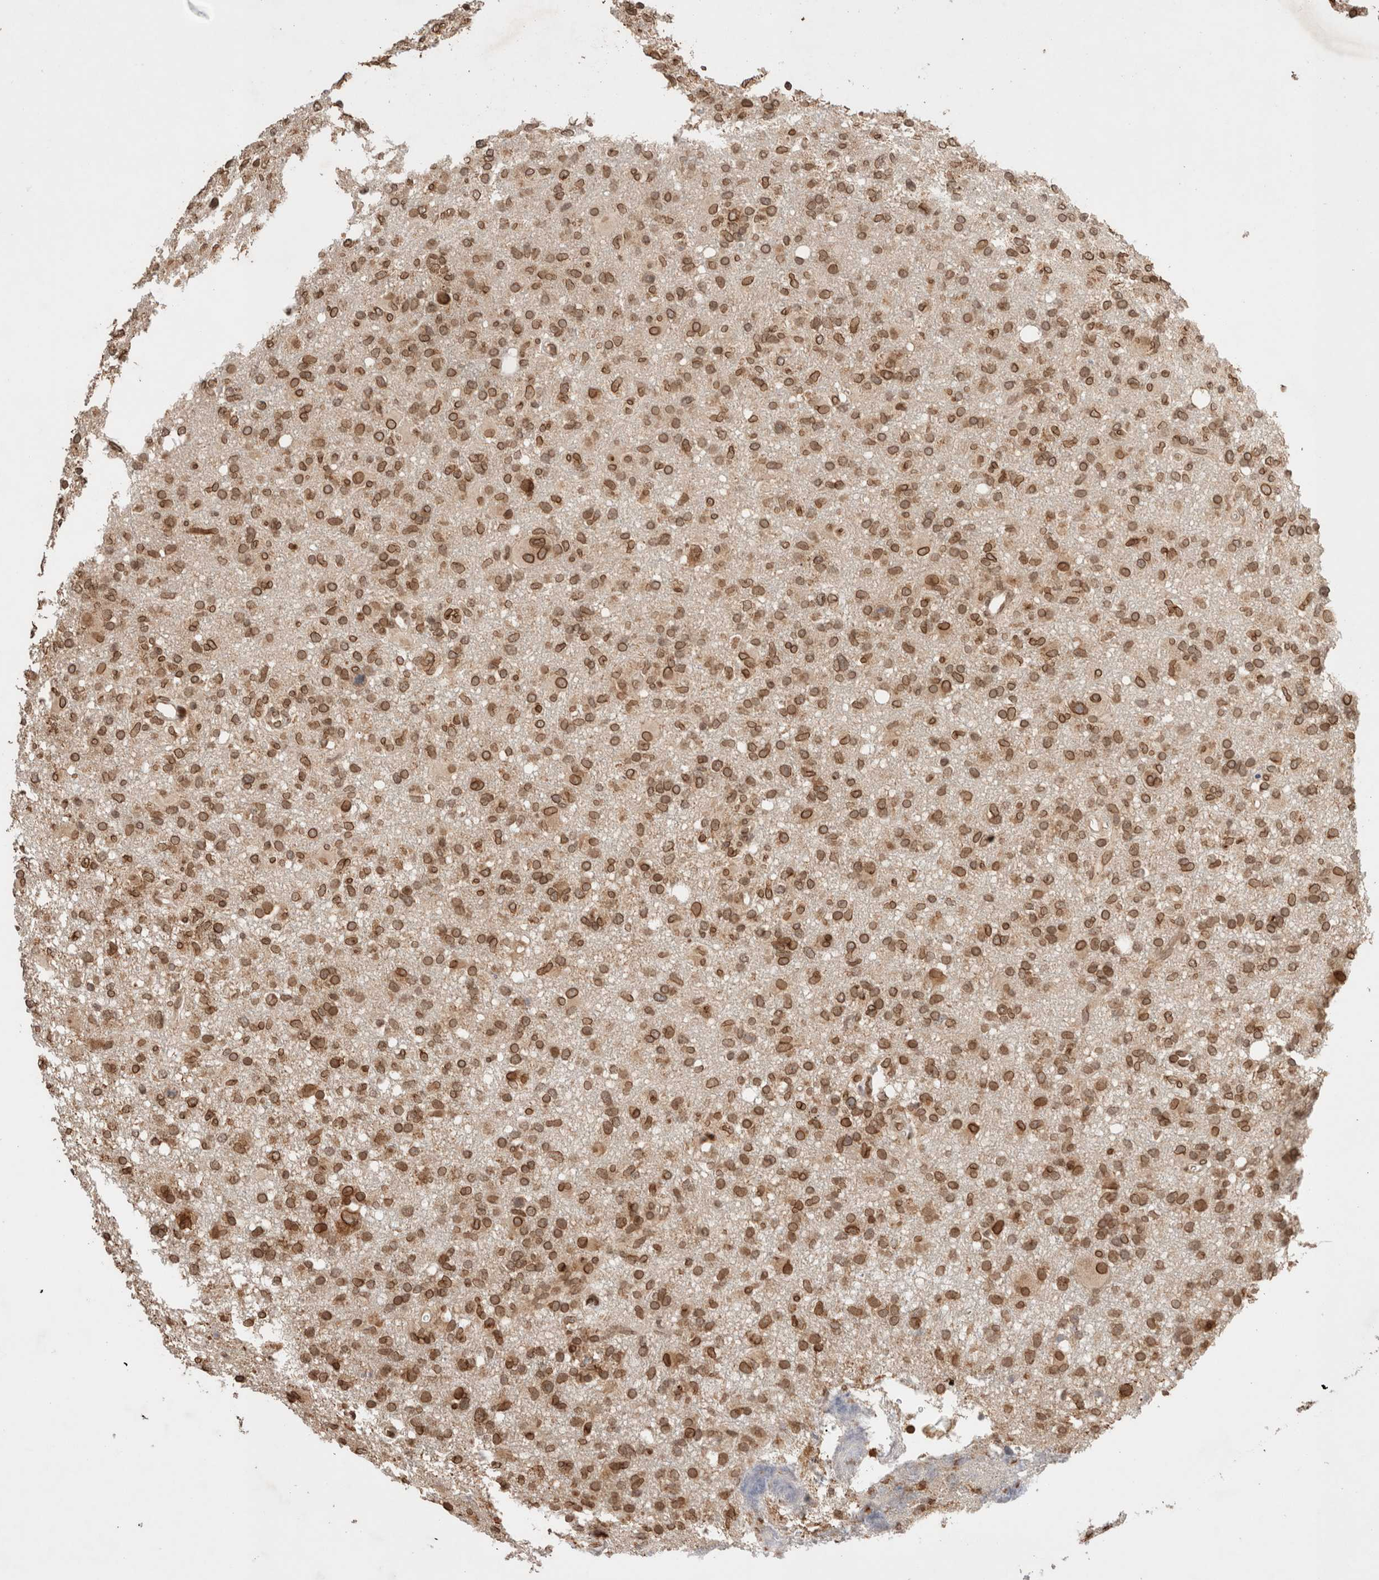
{"staining": {"intensity": "strong", "quantity": ">75%", "location": "cytoplasmic/membranous,nuclear"}, "tissue": "glioma", "cell_type": "Tumor cells", "image_type": "cancer", "snomed": [{"axis": "morphology", "description": "Glioma, malignant, High grade"}, {"axis": "topography", "description": "Brain"}], "caption": "Glioma tissue exhibits strong cytoplasmic/membranous and nuclear expression in about >75% of tumor cells", "gene": "TPR", "patient": {"sex": "female", "age": 57}}